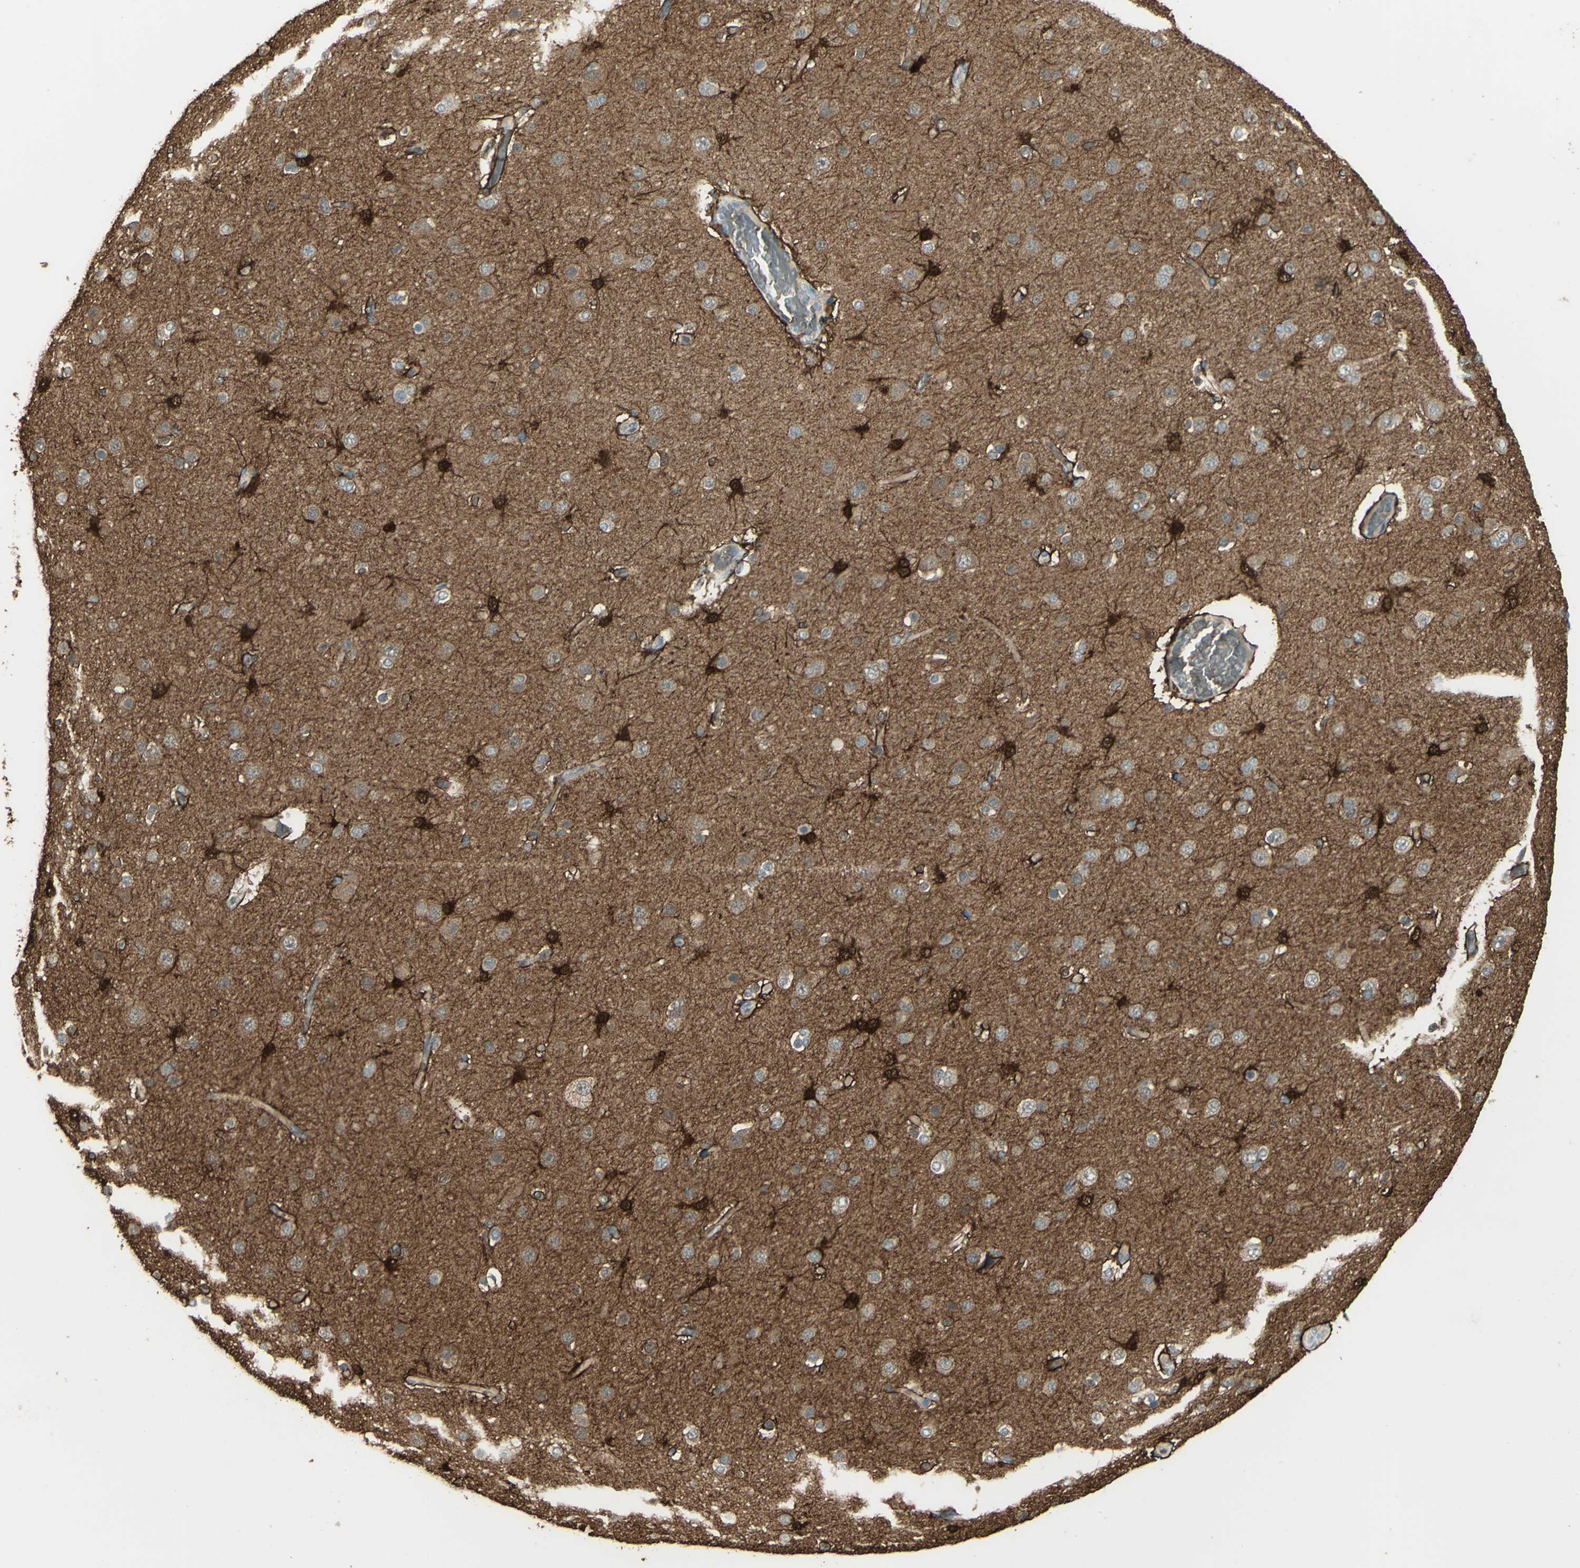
{"staining": {"intensity": "strong", "quantity": "25%-75%", "location": "cytoplasmic/membranous,nuclear"}, "tissue": "glioma", "cell_type": "Tumor cells", "image_type": "cancer", "snomed": [{"axis": "morphology", "description": "Glioma, malignant, High grade"}, {"axis": "topography", "description": "Brain"}], "caption": "Tumor cells exhibit high levels of strong cytoplasmic/membranous and nuclear expression in about 25%-75% of cells in human malignant glioma (high-grade).", "gene": "DDAH1", "patient": {"sex": "male", "age": 33}}